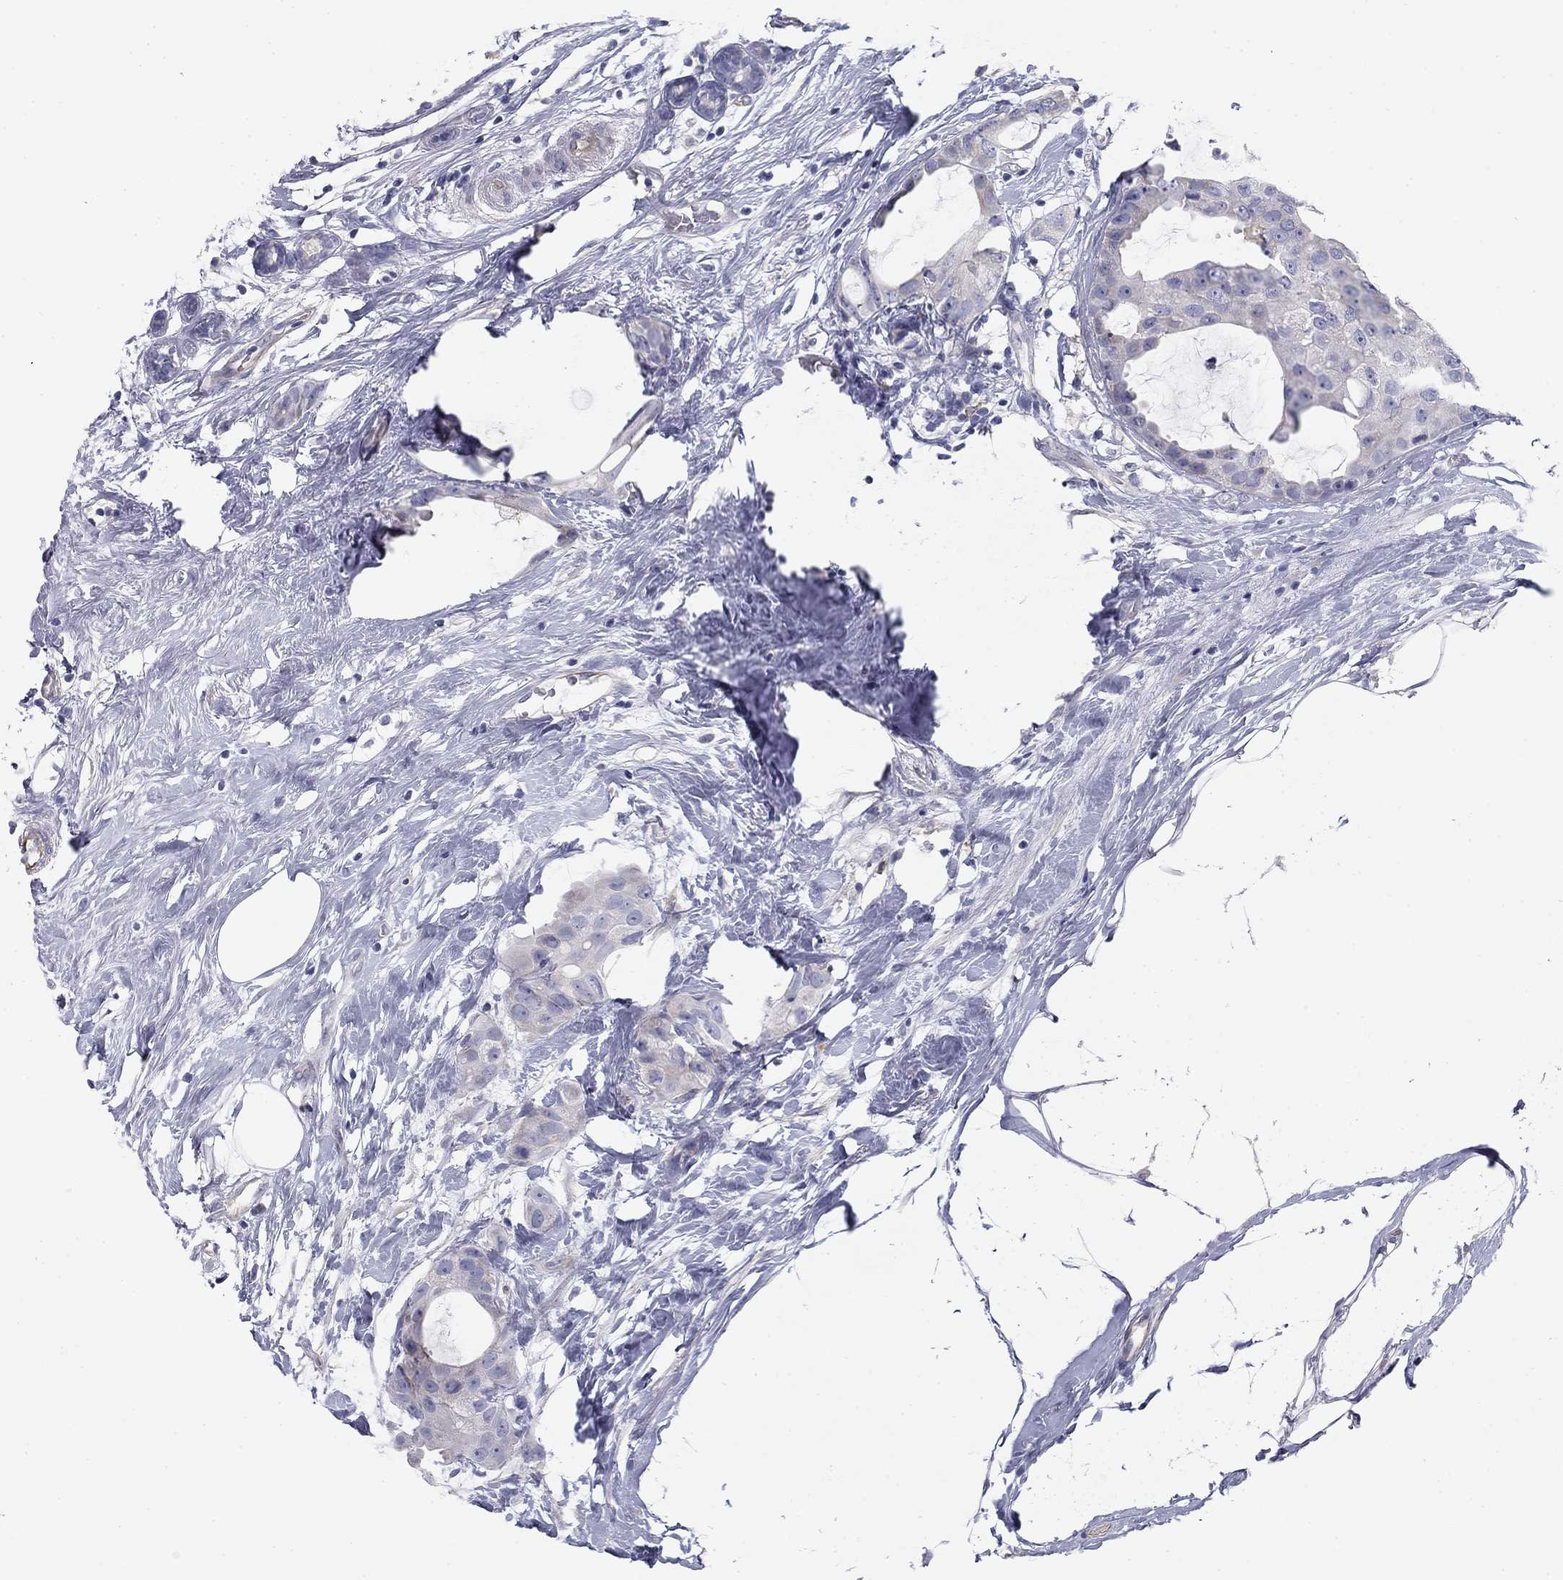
{"staining": {"intensity": "weak", "quantity": "<25%", "location": "cytoplasmic/membranous"}, "tissue": "breast cancer", "cell_type": "Tumor cells", "image_type": "cancer", "snomed": [{"axis": "morphology", "description": "Duct carcinoma"}, {"axis": "topography", "description": "Breast"}], "caption": "High power microscopy micrograph of an immunohistochemistry photomicrograph of breast intraductal carcinoma, revealing no significant positivity in tumor cells. The staining was performed using DAB (3,3'-diaminobenzidine) to visualize the protein expression in brown, while the nuclei were stained in blue with hematoxylin (Magnification: 20x).", "gene": "SEPTIN3", "patient": {"sex": "female", "age": 45}}